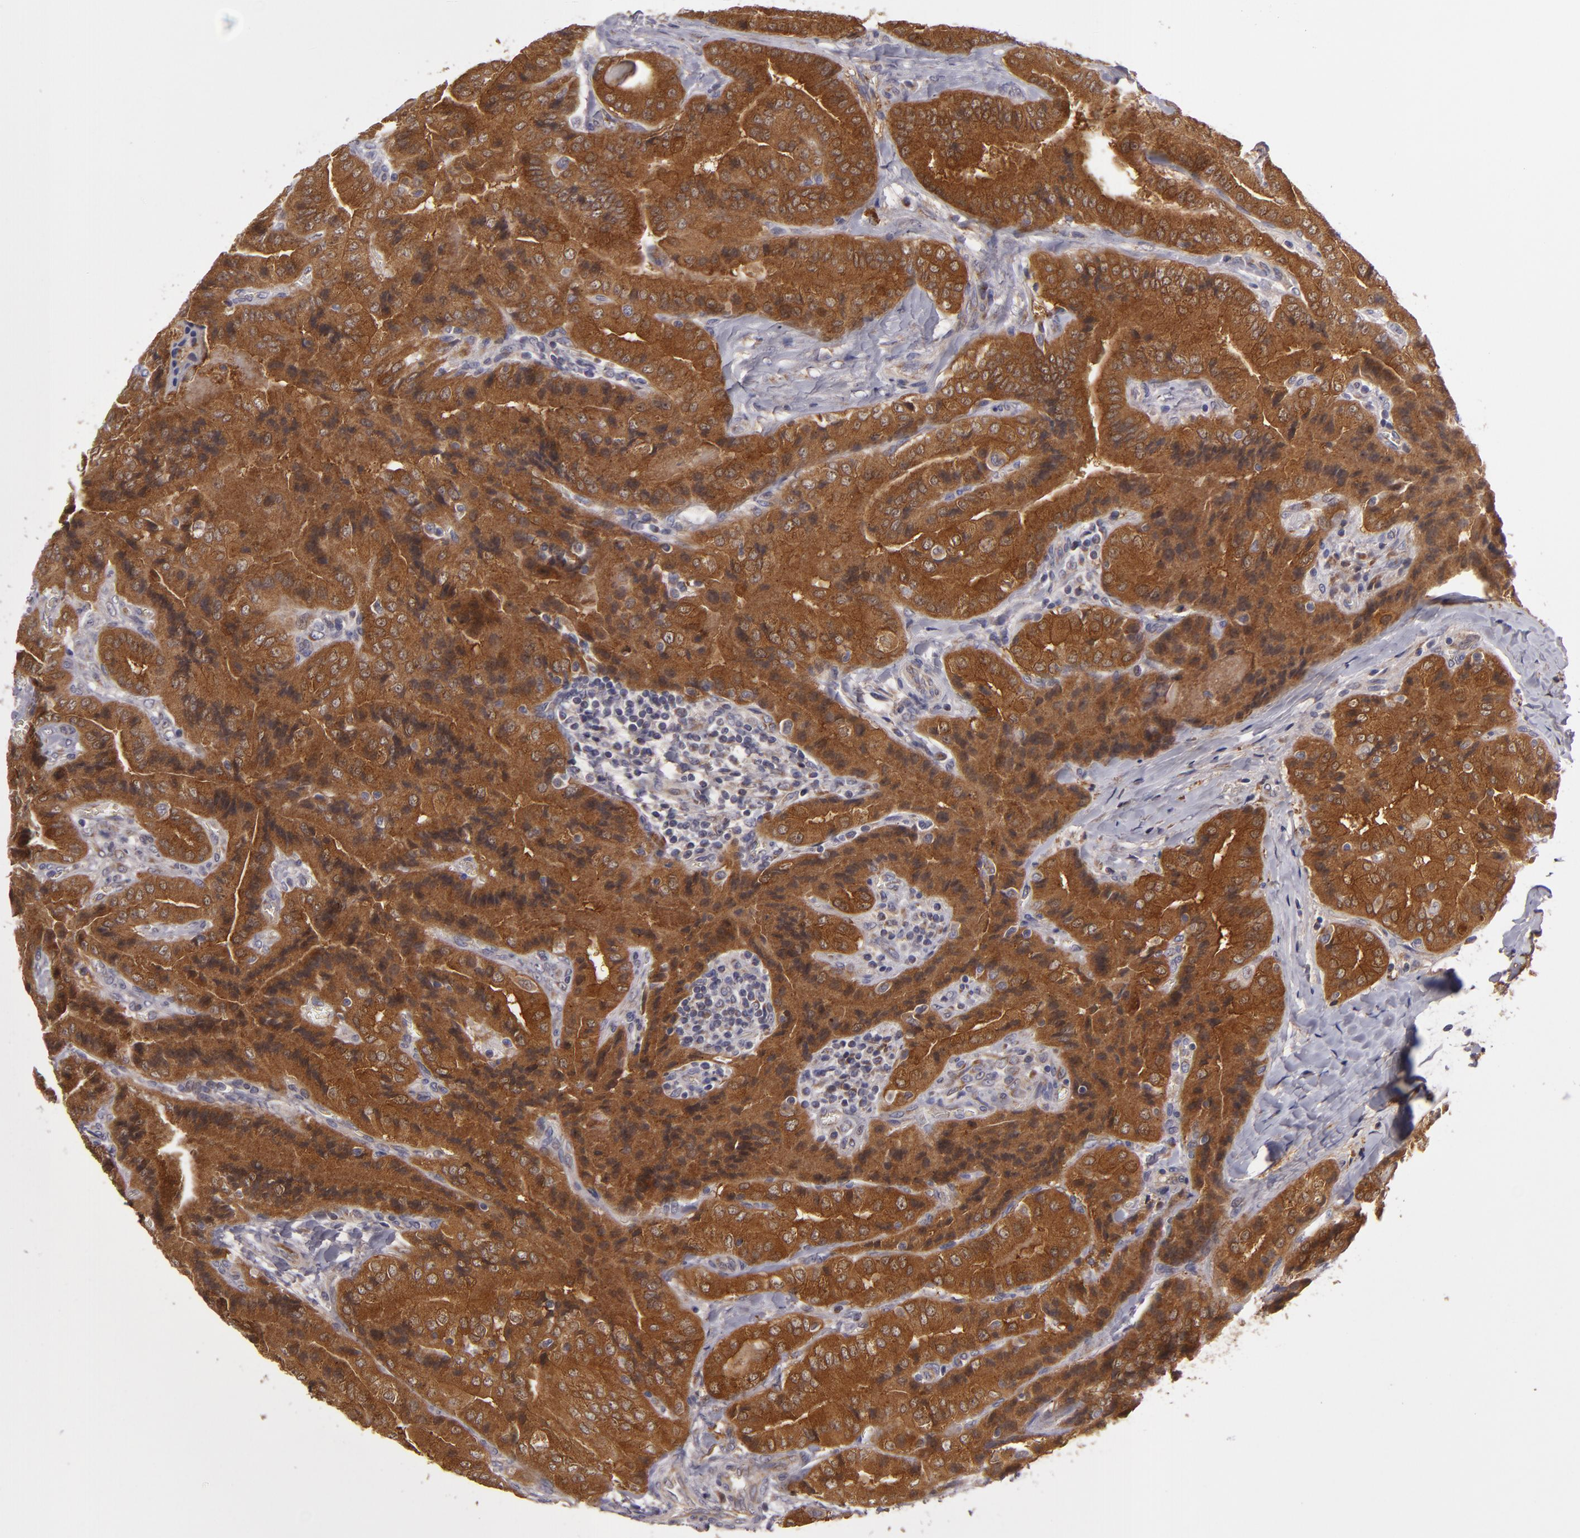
{"staining": {"intensity": "strong", "quantity": ">75%", "location": "cytoplasmic/membranous"}, "tissue": "thyroid cancer", "cell_type": "Tumor cells", "image_type": "cancer", "snomed": [{"axis": "morphology", "description": "Papillary adenocarcinoma, NOS"}, {"axis": "topography", "description": "Thyroid gland"}], "caption": "Immunohistochemistry (DAB (3,3'-diaminobenzidine)) staining of human thyroid cancer shows strong cytoplasmic/membranous protein staining in about >75% of tumor cells. (brown staining indicates protein expression, while blue staining denotes nuclei).", "gene": "SH2D4A", "patient": {"sex": "female", "age": 71}}